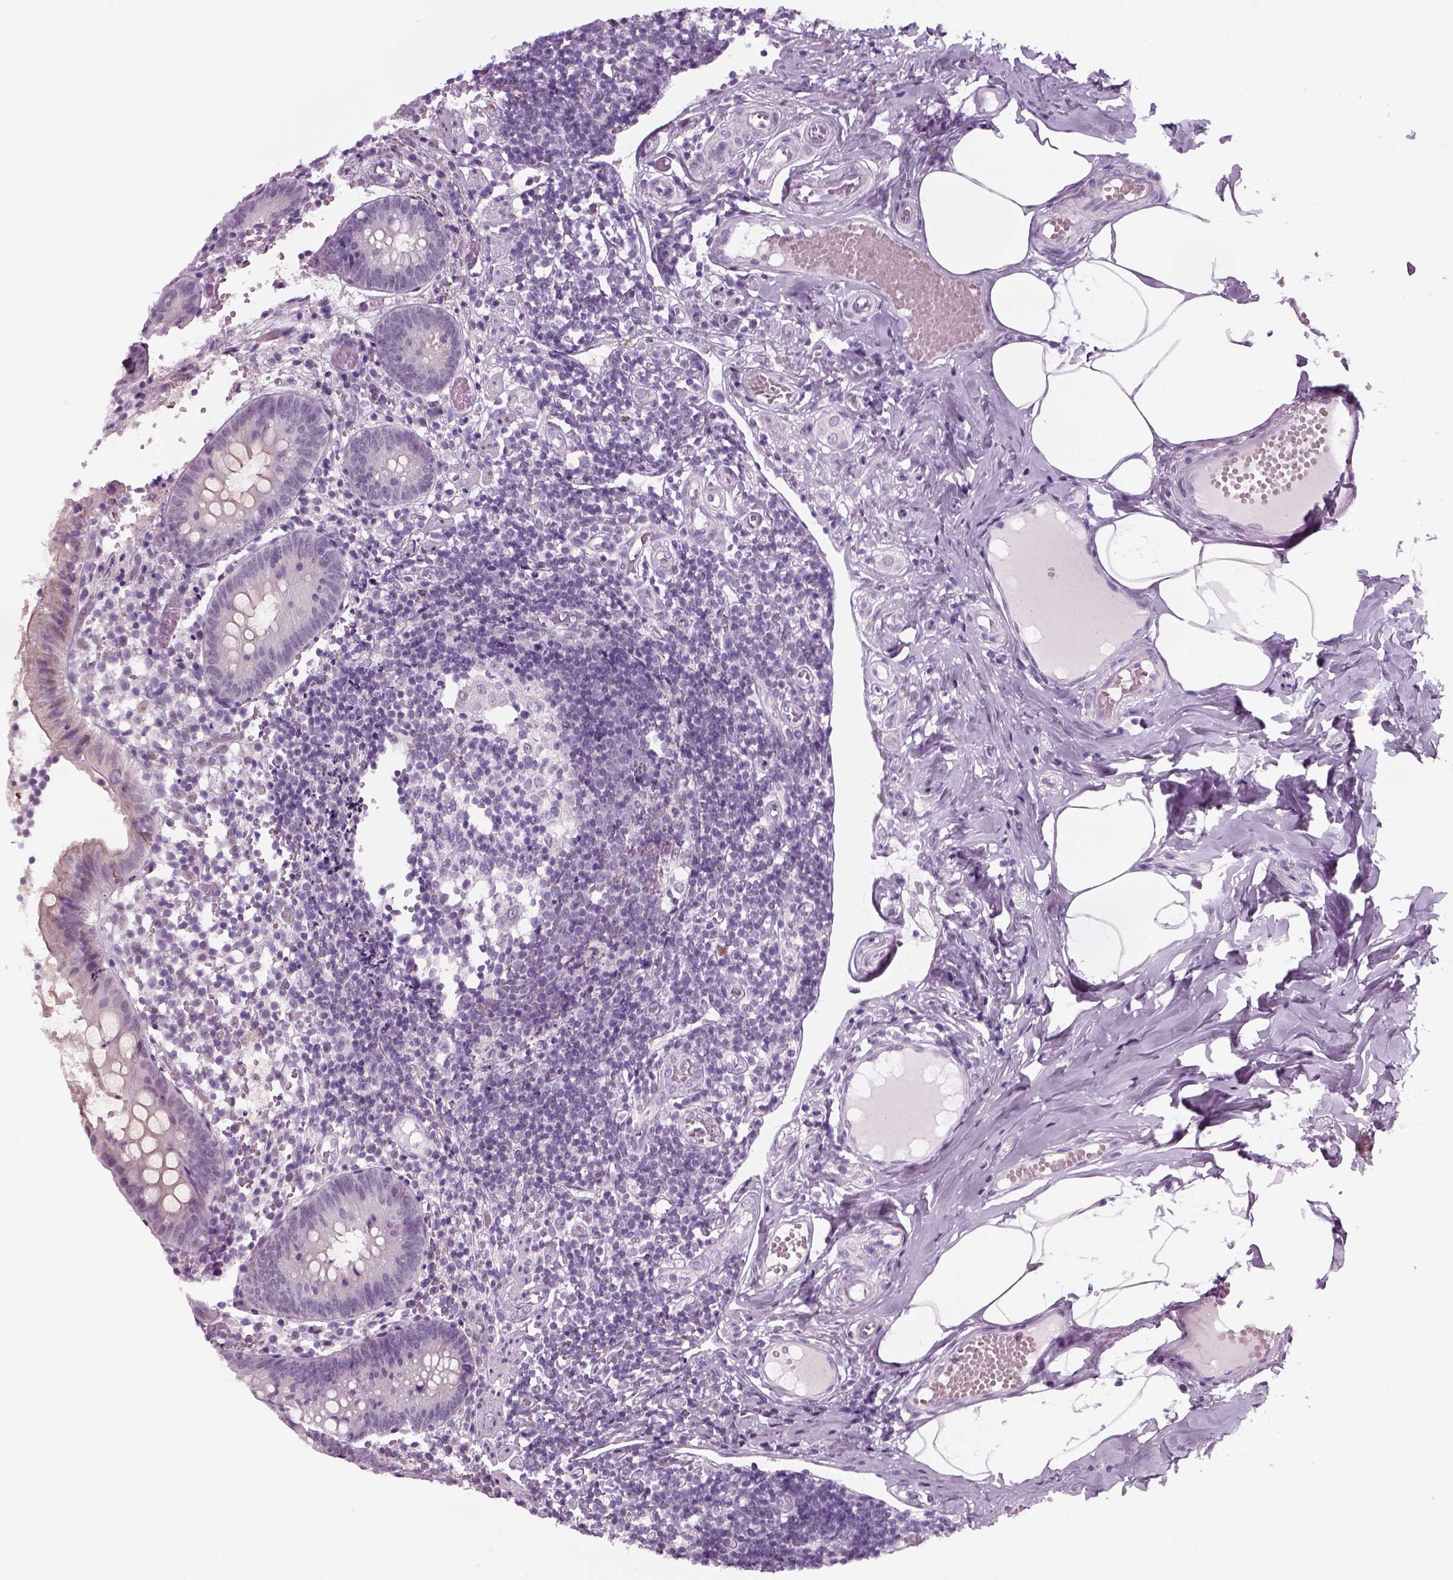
{"staining": {"intensity": "negative", "quantity": "none", "location": "none"}, "tissue": "appendix", "cell_type": "Glandular cells", "image_type": "normal", "snomed": [{"axis": "morphology", "description": "Normal tissue, NOS"}, {"axis": "topography", "description": "Appendix"}], "caption": "This is a micrograph of immunohistochemistry staining of unremarkable appendix, which shows no expression in glandular cells.", "gene": "KRT75", "patient": {"sex": "female", "age": 32}}